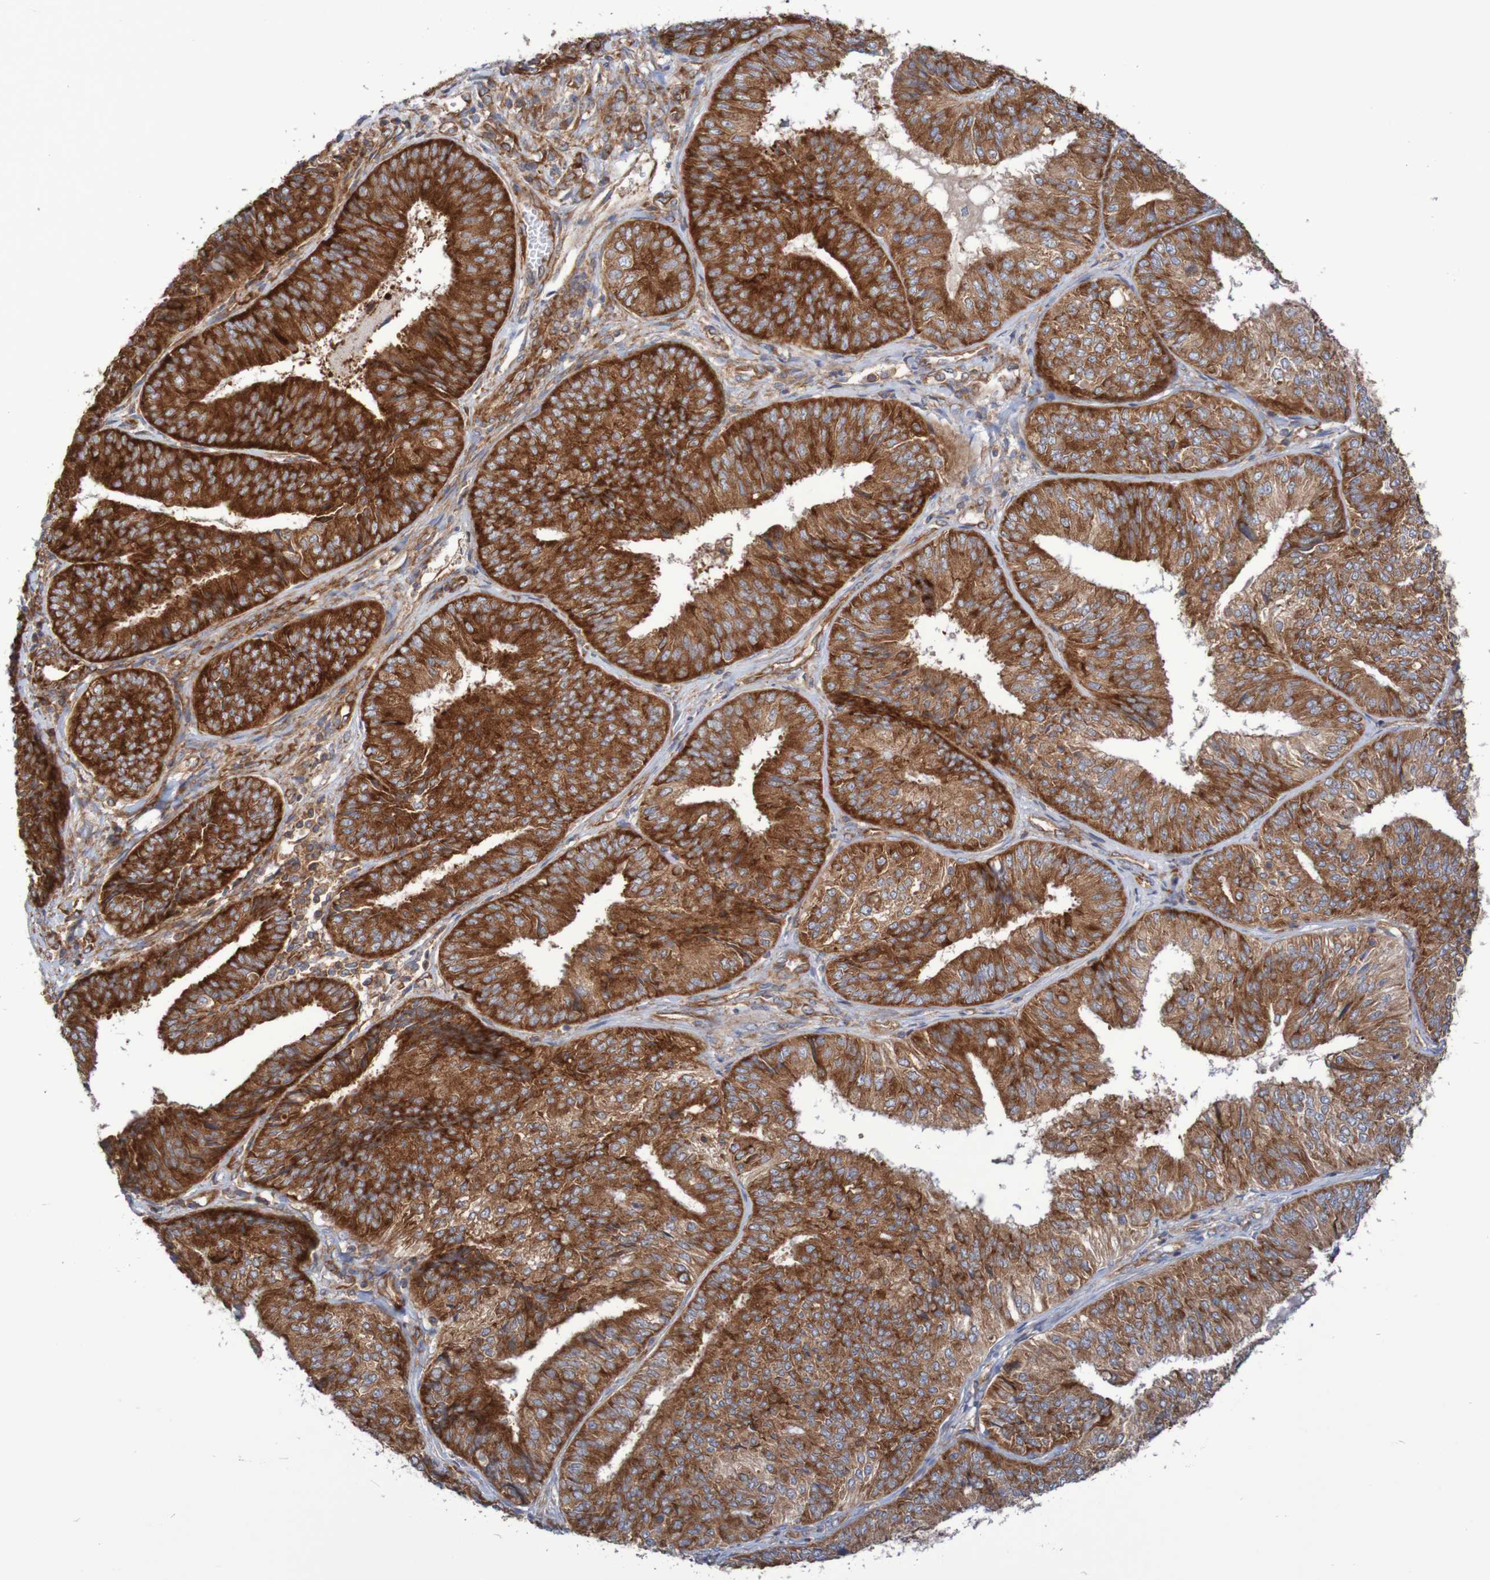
{"staining": {"intensity": "strong", "quantity": ">75%", "location": "cytoplasmic/membranous"}, "tissue": "endometrial cancer", "cell_type": "Tumor cells", "image_type": "cancer", "snomed": [{"axis": "morphology", "description": "Adenocarcinoma, NOS"}, {"axis": "topography", "description": "Endometrium"}], "caption": "A high-resolution histopathology image shows immunohistochemistry staining of endometrial cancer, which displays strong cytoplasmic/membranous staining in approximately >75% of tumor cells. The staining was performed using DAB, with brown indicating positive protein expression. Nuclei are stained blue with hematoxylin.", "gene": "FXR2", "patient": {"sex": "female", "age": 58}}